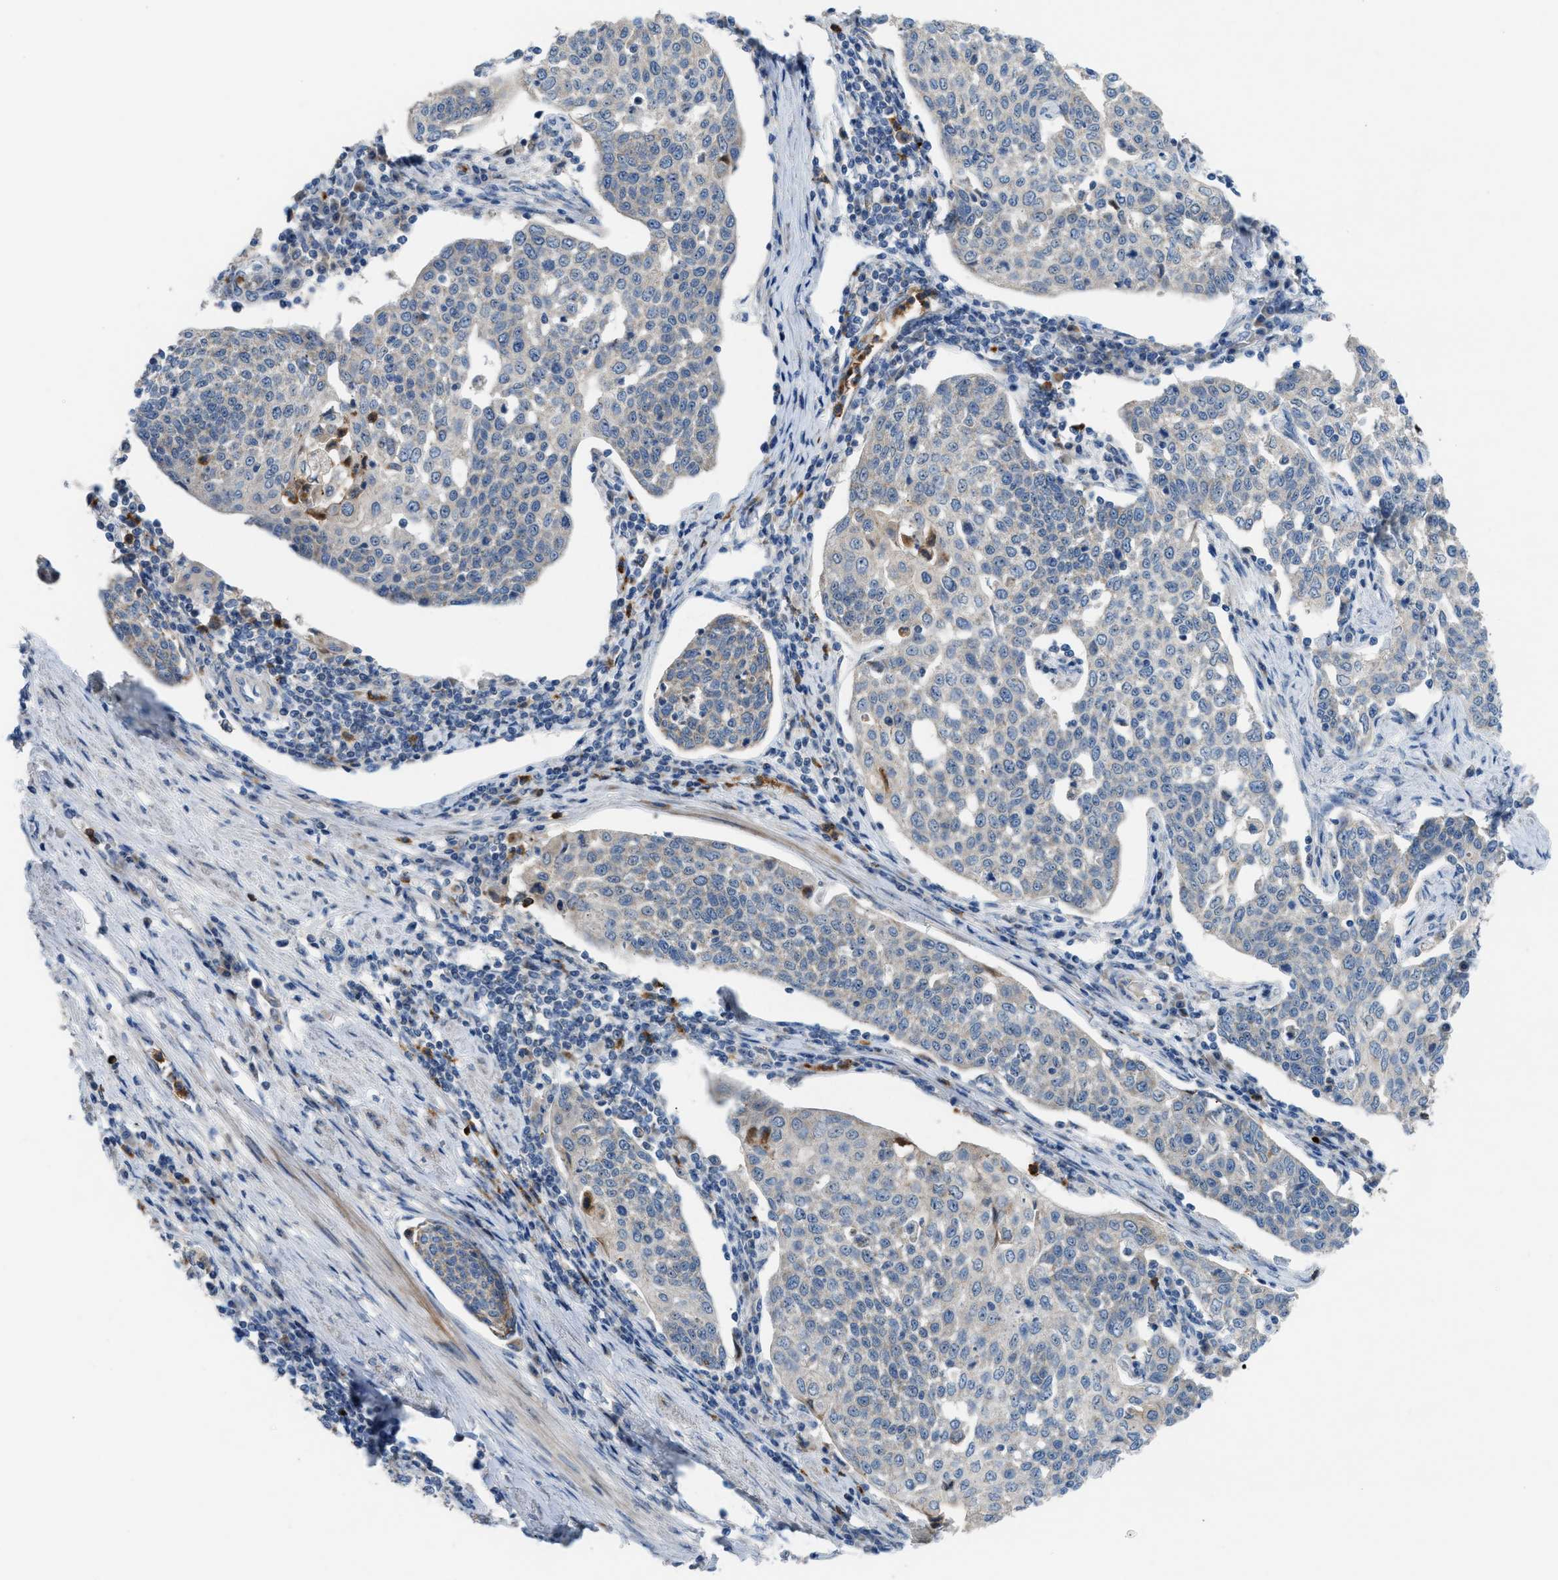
{"staining": {"intensity": "weak", "quantity": "<25%", "location": "cytoplasmic/membranous"}, "tissue": "cervical cancer", "cell_type": "Tumor cells", "image_type": "cancer", "snomed": [{"axis": "morphology", "description": "Squamous cell carcinoma, NOS"}, {"axis": "topography", "description": "Cervix"}], "caption": "This is an immunohistochemistry (IHC) photomicrograph of human squamous cell carcinoma (cervical). There is no positivity in tumor cells.", "gene": "TPH1", "patient": {"sex": "female", "age": 34}}